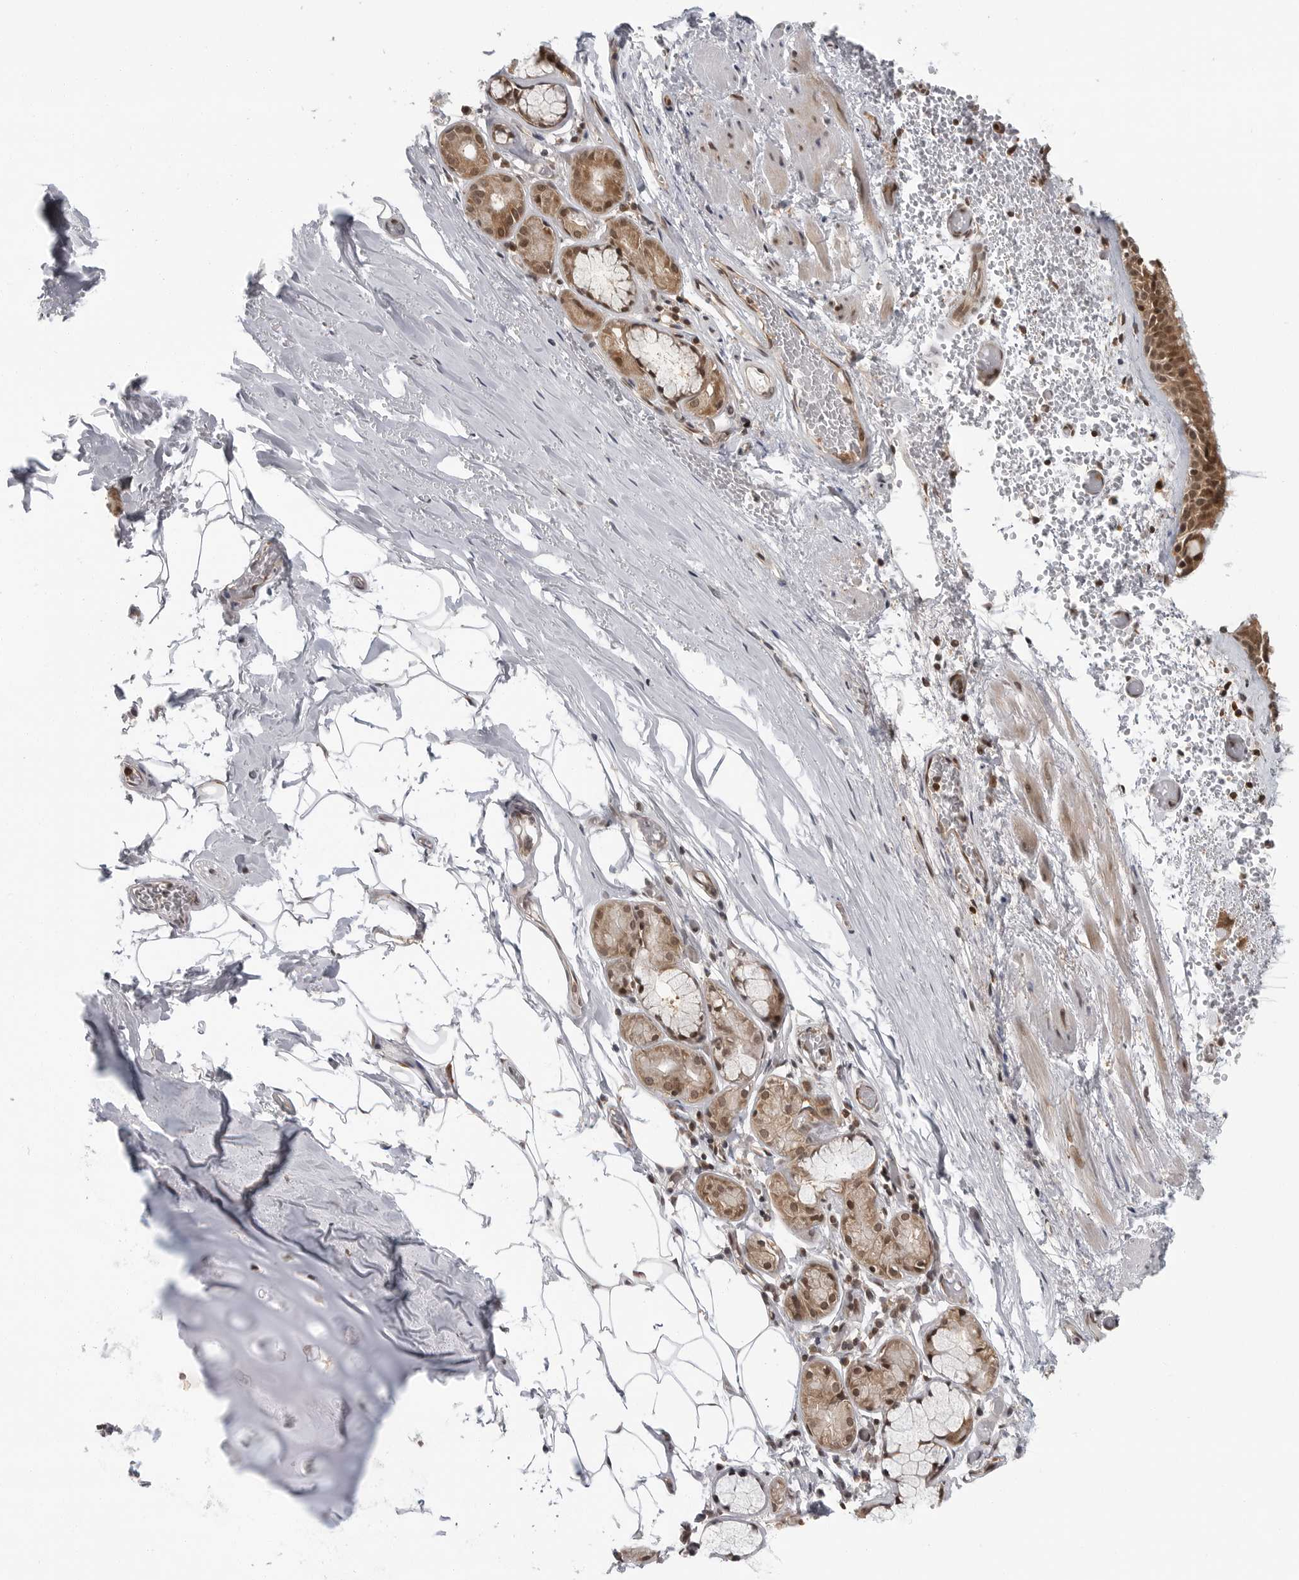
{"staining": {"intensity": "moderate", "quantity": ">75%", "location": "cytoplasmic/membranous,nuclear"}, "tissue": "bronchus", "cell_type": "Respiratory epithelial cells", "image_type": "normal", "snomed": [{"axis": "morphology", "description": "Normal tissue, NOS"}, {"axis": "topography", "description": "Bronchus"}, {"axis": "topography", "description": "Lung"}], "caption": "Immunohistochemical staining of normal human bronchus reveals medium levels of moderate cytoplasmic/membranous,nuclear positivity in about >75% of respiratory epithelial cells. The protein is stained brown, and the nuclei are stained in blue (DAB (3,3'-diaminobenzidine) IHC with brightfield microscopy, high magnification).", "gene": "SZRD1", "patient": {"sex": "male", "age": 56}}